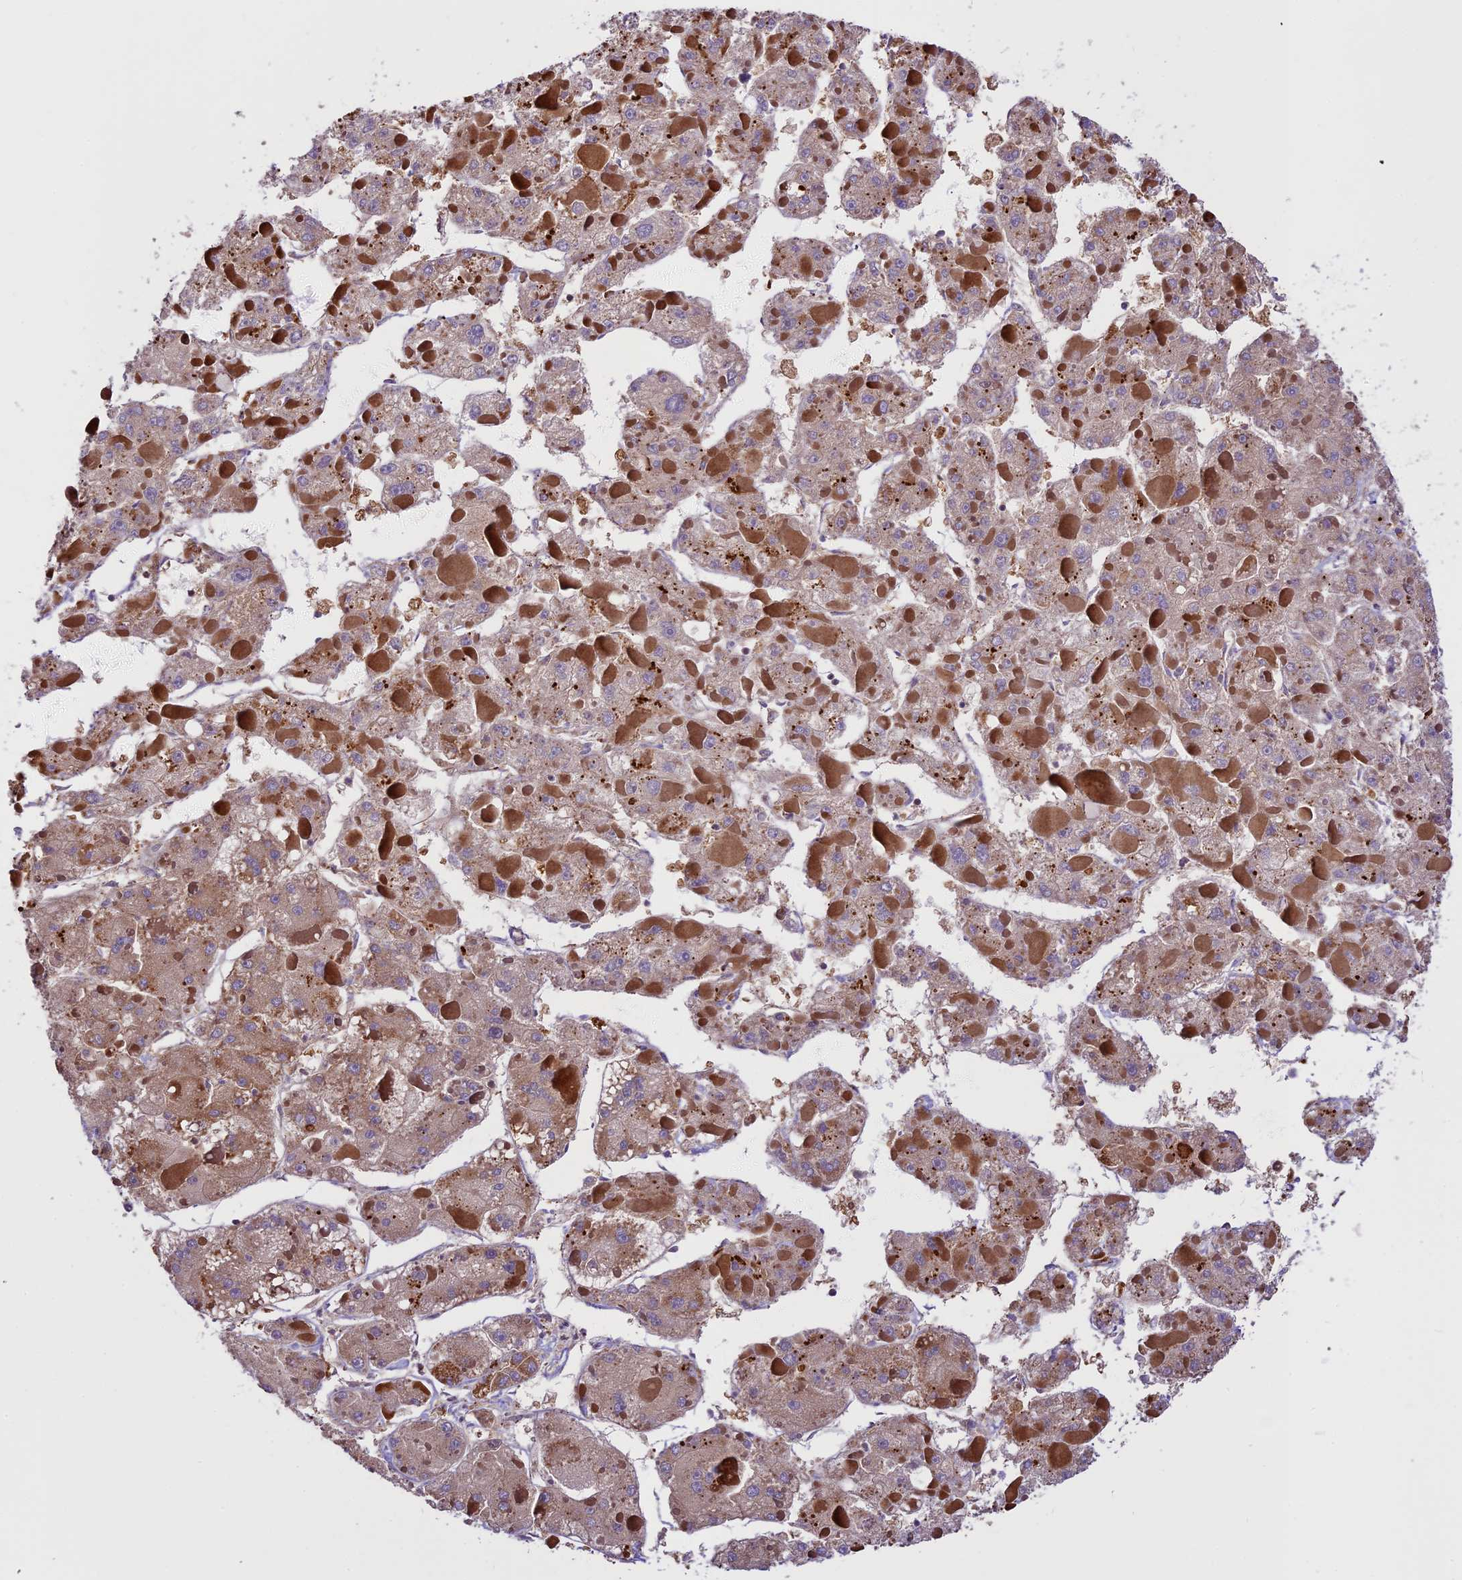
{"staining": {"intensity": "weak", "quantity": "<25%", "location": "cytoplasmic/membranous"}, "tissue": "liver cancer", "cell_type": "Tumor cells", "image_type": "cancer", "snomed": [{"axis": "morphology", "description": "Carcinoma, Hepatocellular, NOS"}, {"axis": "topography", "description": "Liver"}], "caption": "High magnification brightfield microscopy of liver hepatocellular carcinoma stained with DAB (3,3'-diaminobenzidine) (brown) and counterstained with hematoxylin (blue): tumor cells show no significant positivity.", "gene": "KARS1", "patient": {"sex": "female", "age": 73}}